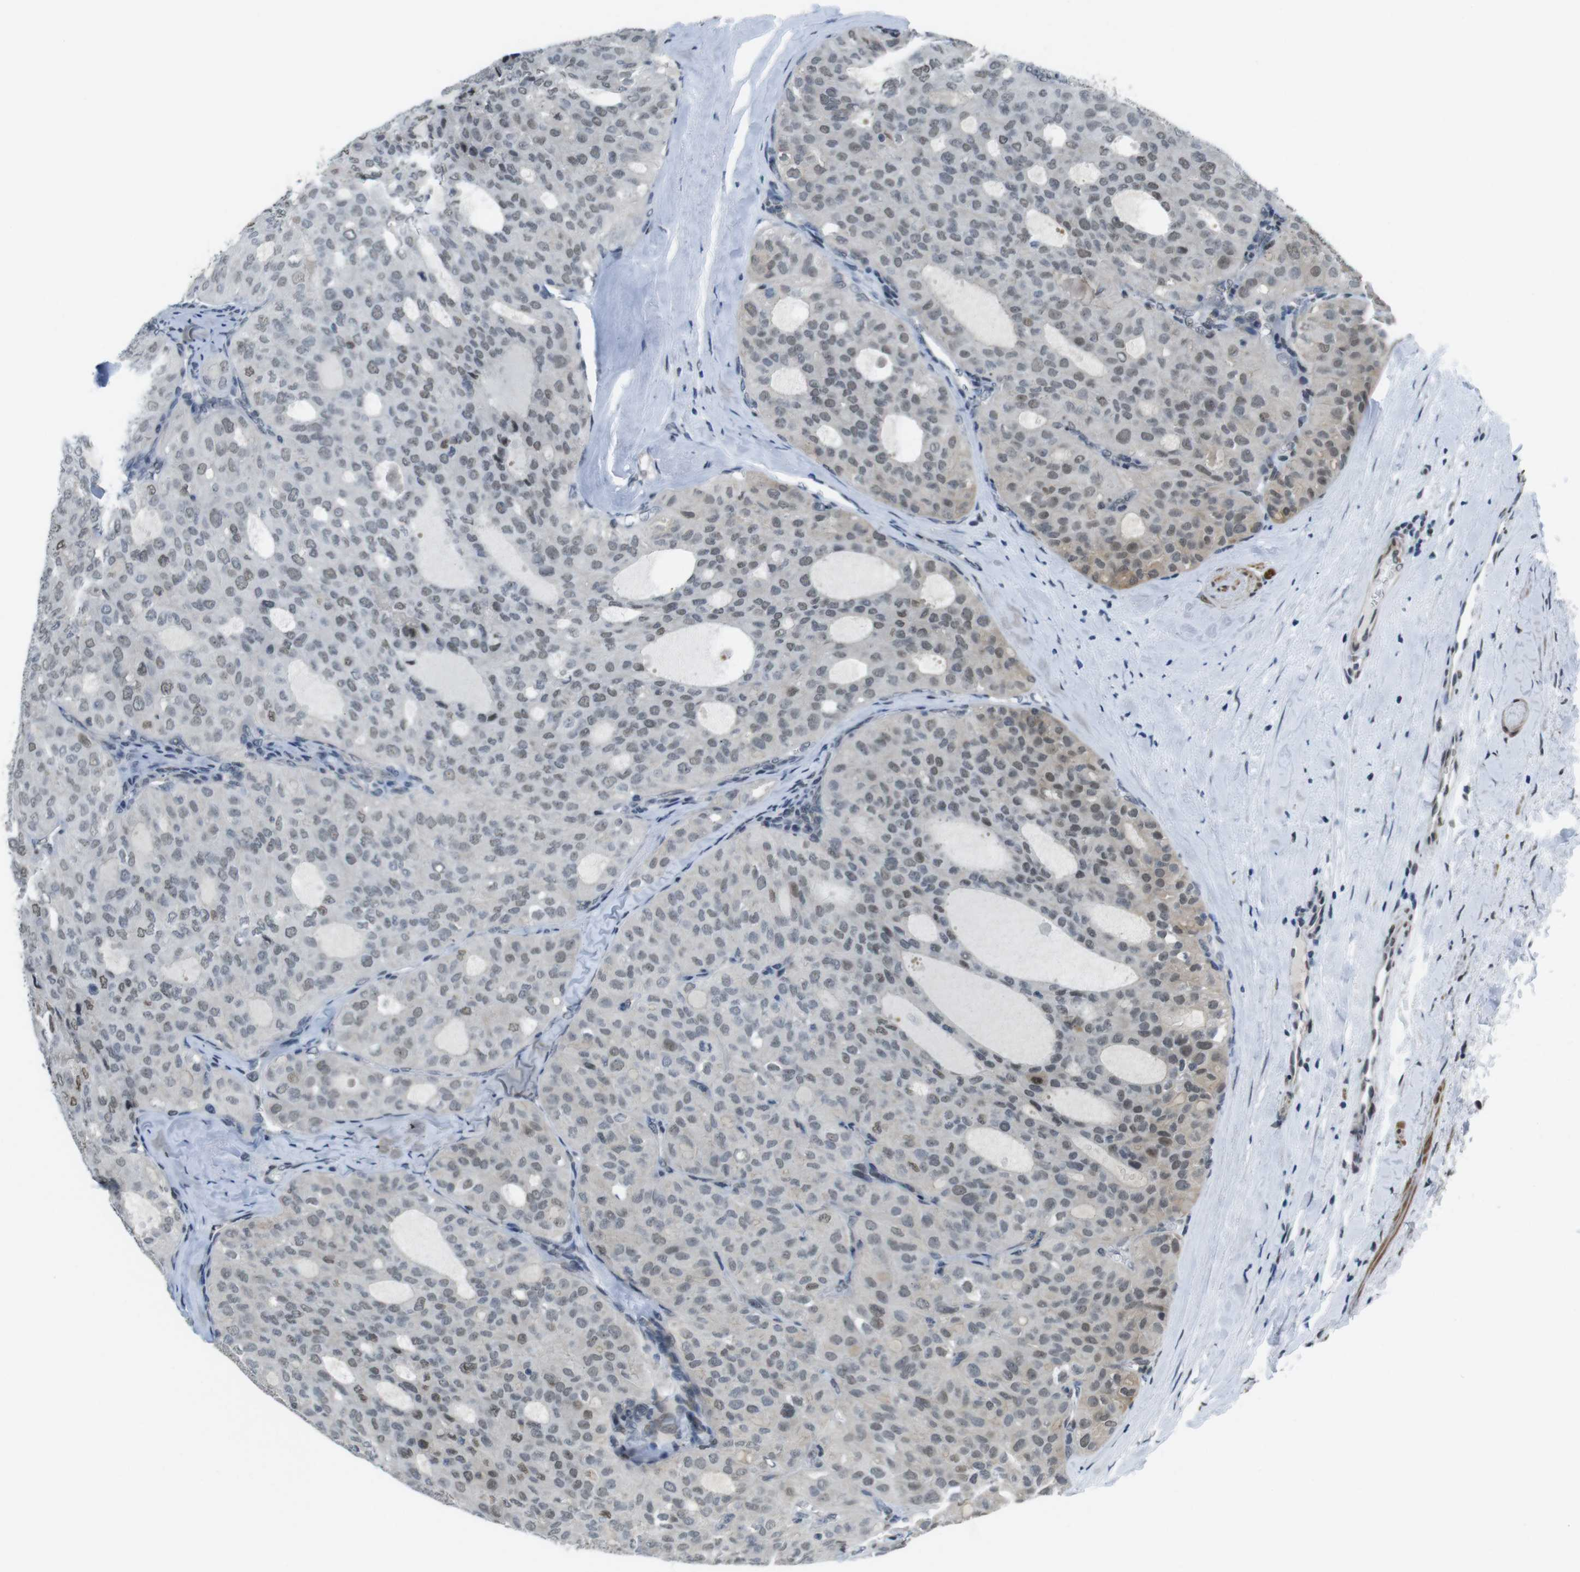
{"staining": {"intensity": "weak", "quantity": "25%-75%", "location": "nuclear"}, "tissue": "thyroid cancer", "cell_type": "Tumor cells", "image_type": "cancer", "snomed": [{"axis": "morphology", "description": "Follicular adenoma carcinoma, NOS"}, {"axis": "topography", "description": "Thyroid gland"}], "caption": "A histopathology image showing weak nuclear positivity in approximately 25%-75% of tumor cells in thyroid cancer, as visualized by brown immunohistochemical staining.", "gene": "USP7", "patient": {"sex": "male", "age": 75}}